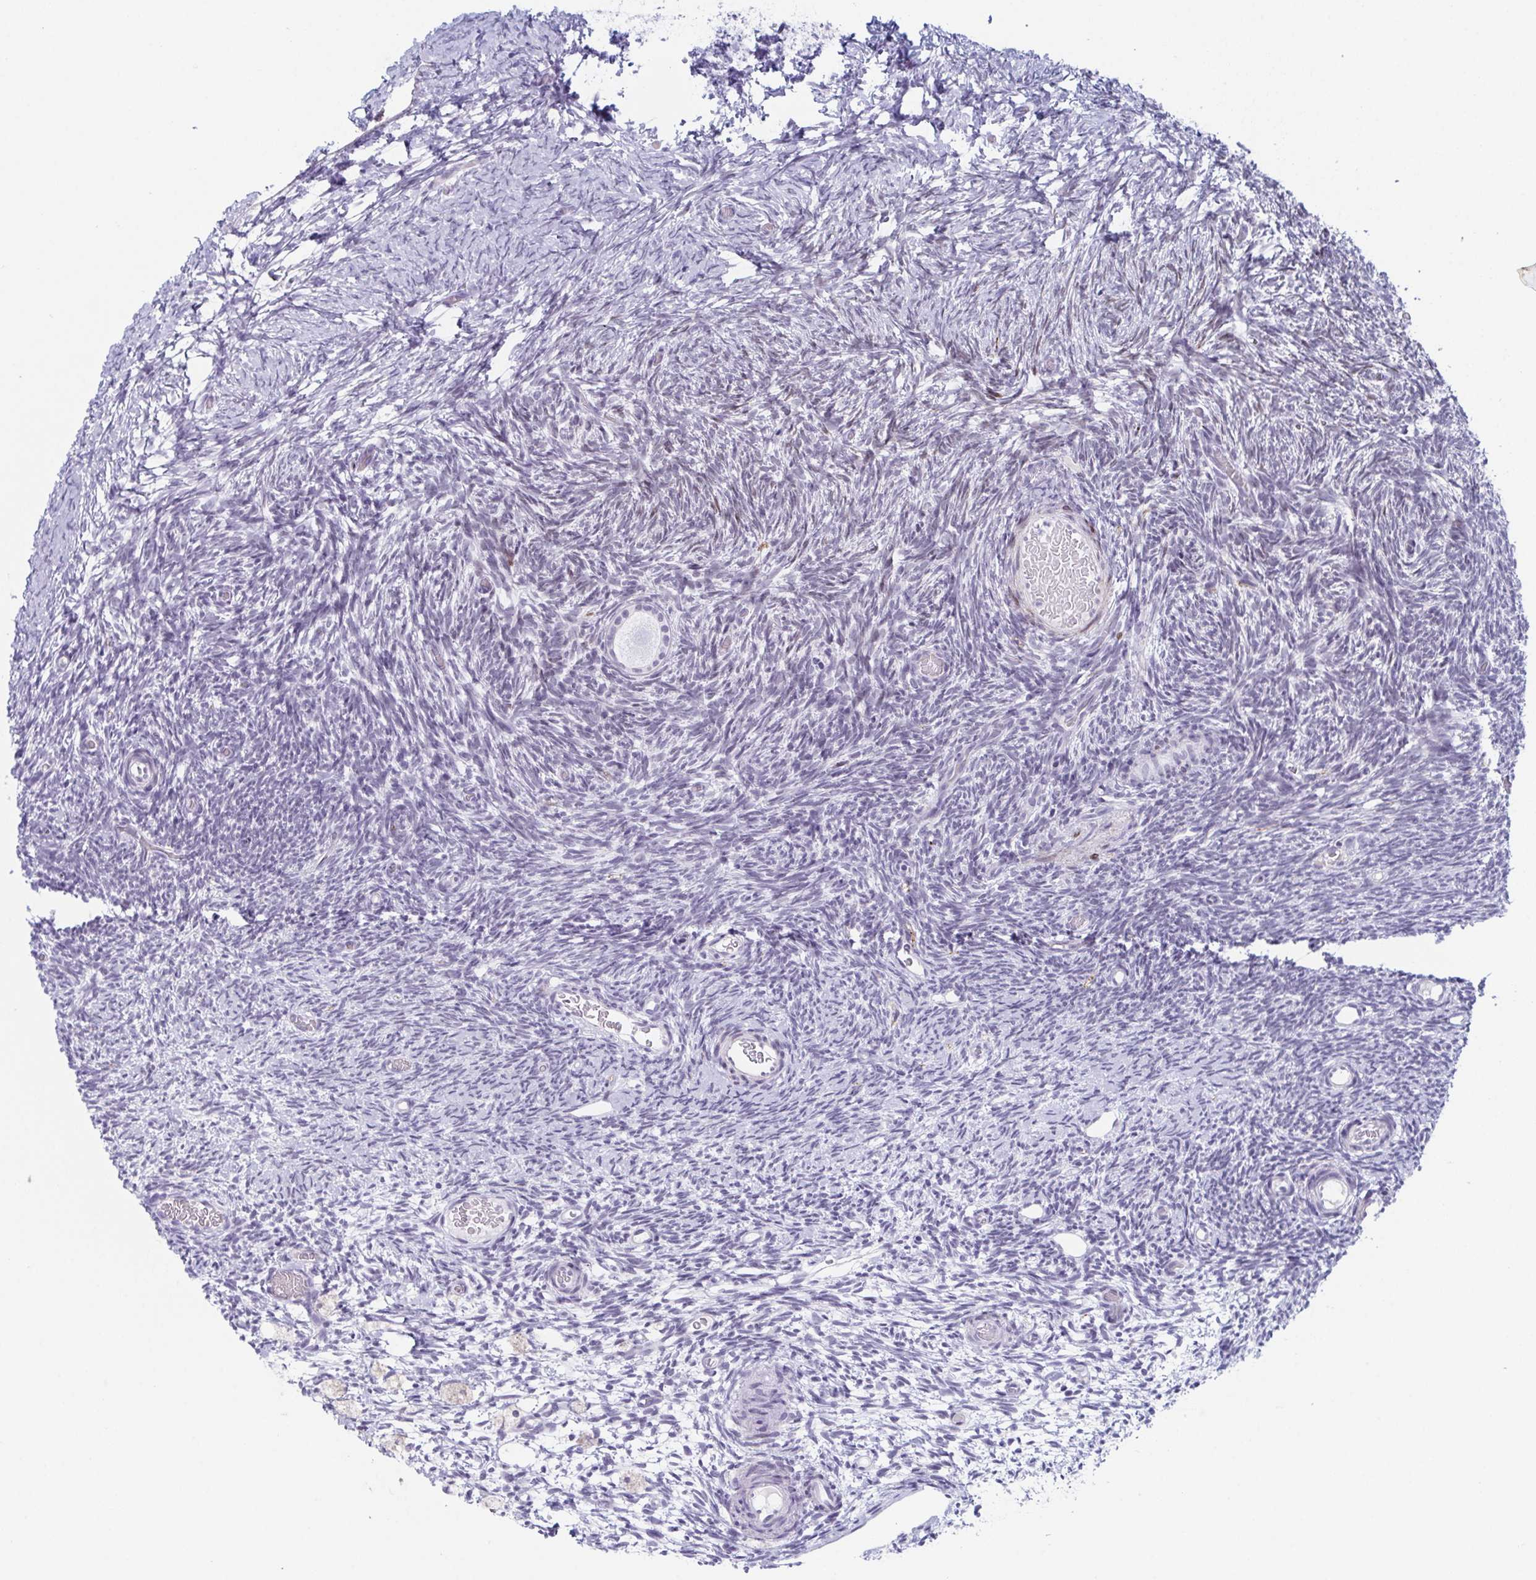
{"staining": {"intensity": "weak", "quantity": "25%-75%", "location": "nuclear"}, "tissue": "ovary", "cell_type": "Follicle cells", "image_type": "normal", "snomed": [{"axis": "morphology", "description": "Normal tissue, NOS"}, {"axis": "topography", "description": "Ovary"}], "caption": "Immunohistochemistry (IHC) photomicrograph of benign ovary: human ovary stained using immunohistochemistry exhibits low levels of weak protein expression localized specifically in the nuclear of follicle cells, appearing as a nuclear brown color.", "gene": "ZFP64", "patient": {"sex": "female", "age": 39}}